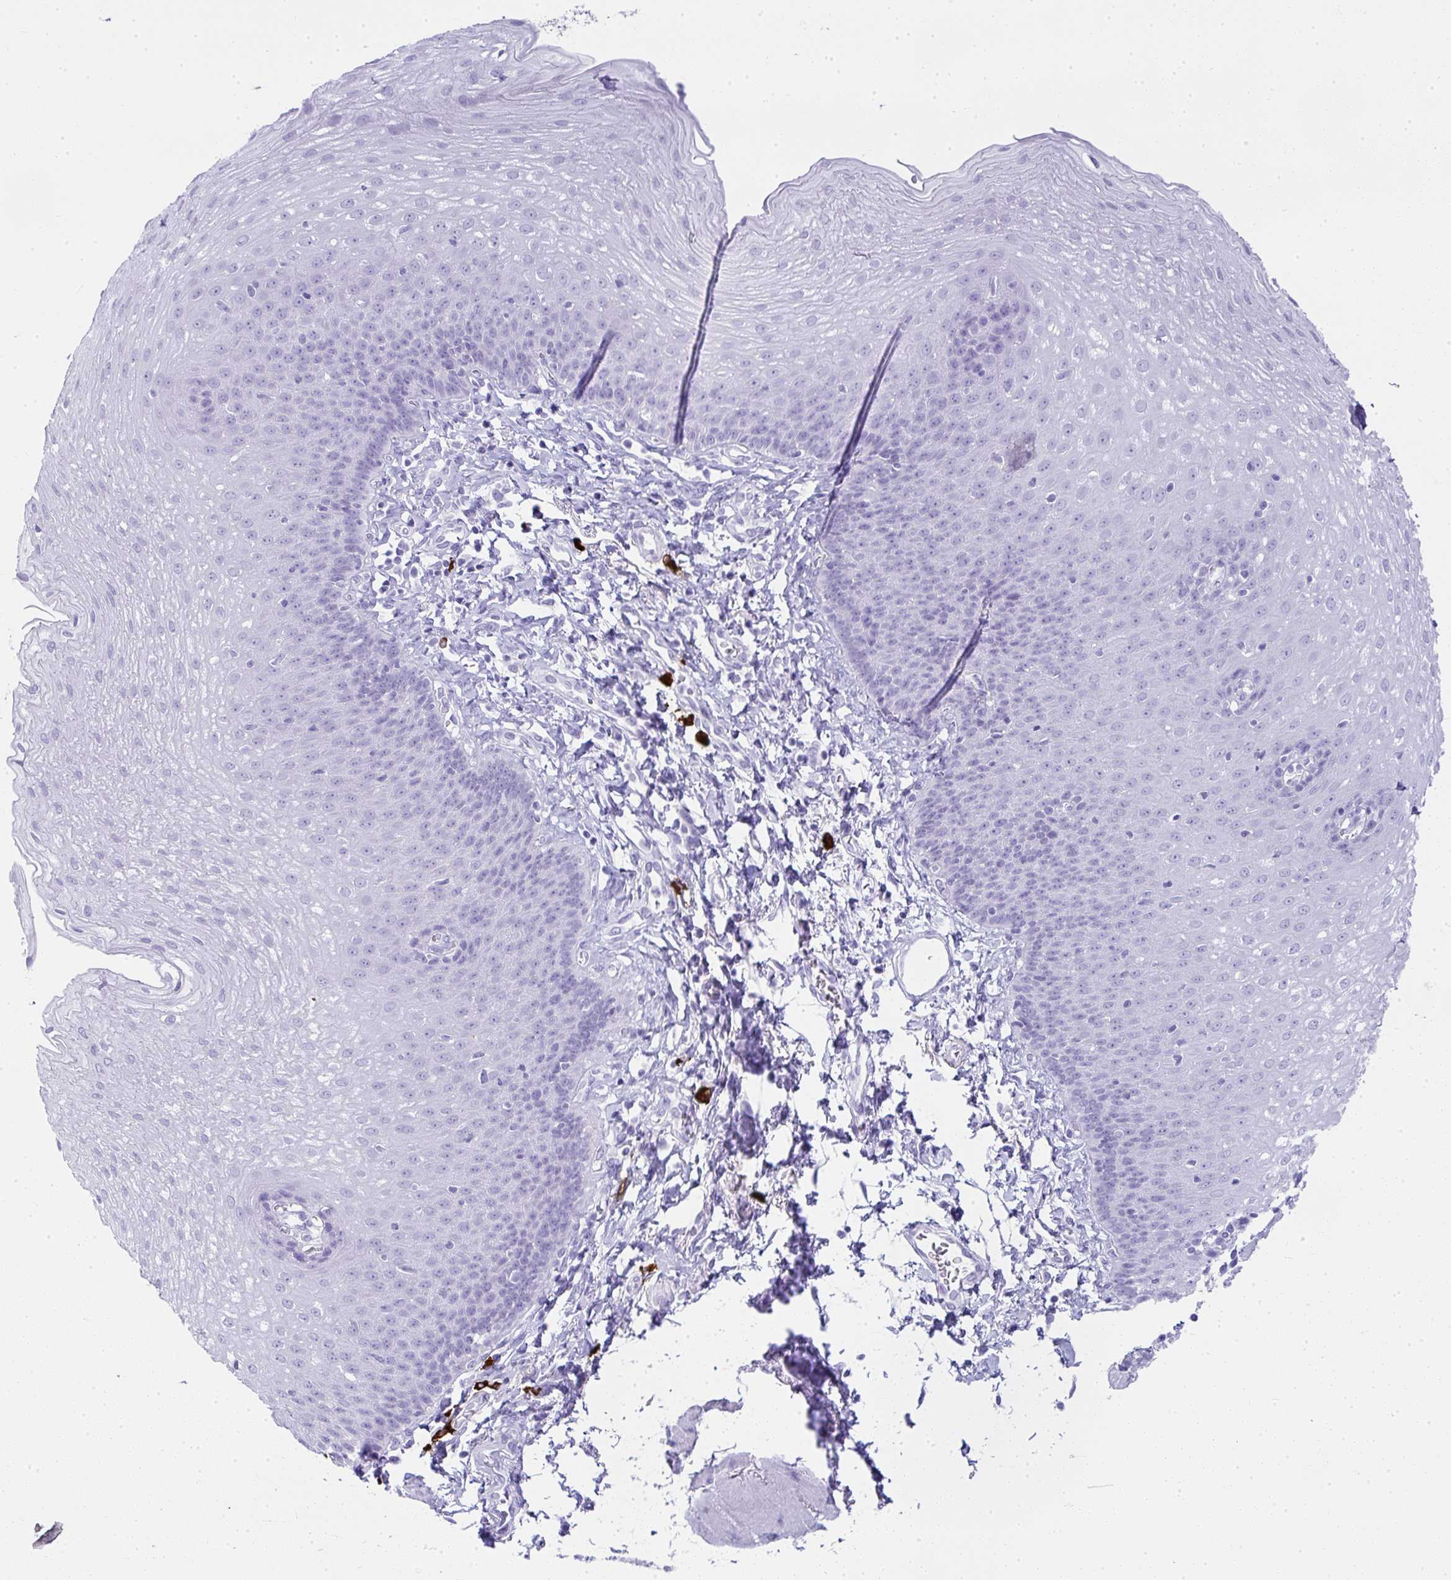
{"staining": {"intensity": "negative", "quantity": "none", "location": "none"}, "tissue": "esophagus", "cell_type": "Squamous epithelial cells", "image_type": "normal", "snomed": [{"axis": "morphology", "description": "Normal tissue, NOS"}, {"axis": "topography", "description": "Esophagus"}], "caption": "DAB immunohistochemical staining of unremarkable esophagus shows no significant expression in squamous epithelial cells.", "gene": "CDADC1", "patient": {"sex": "female", "age": 81}}